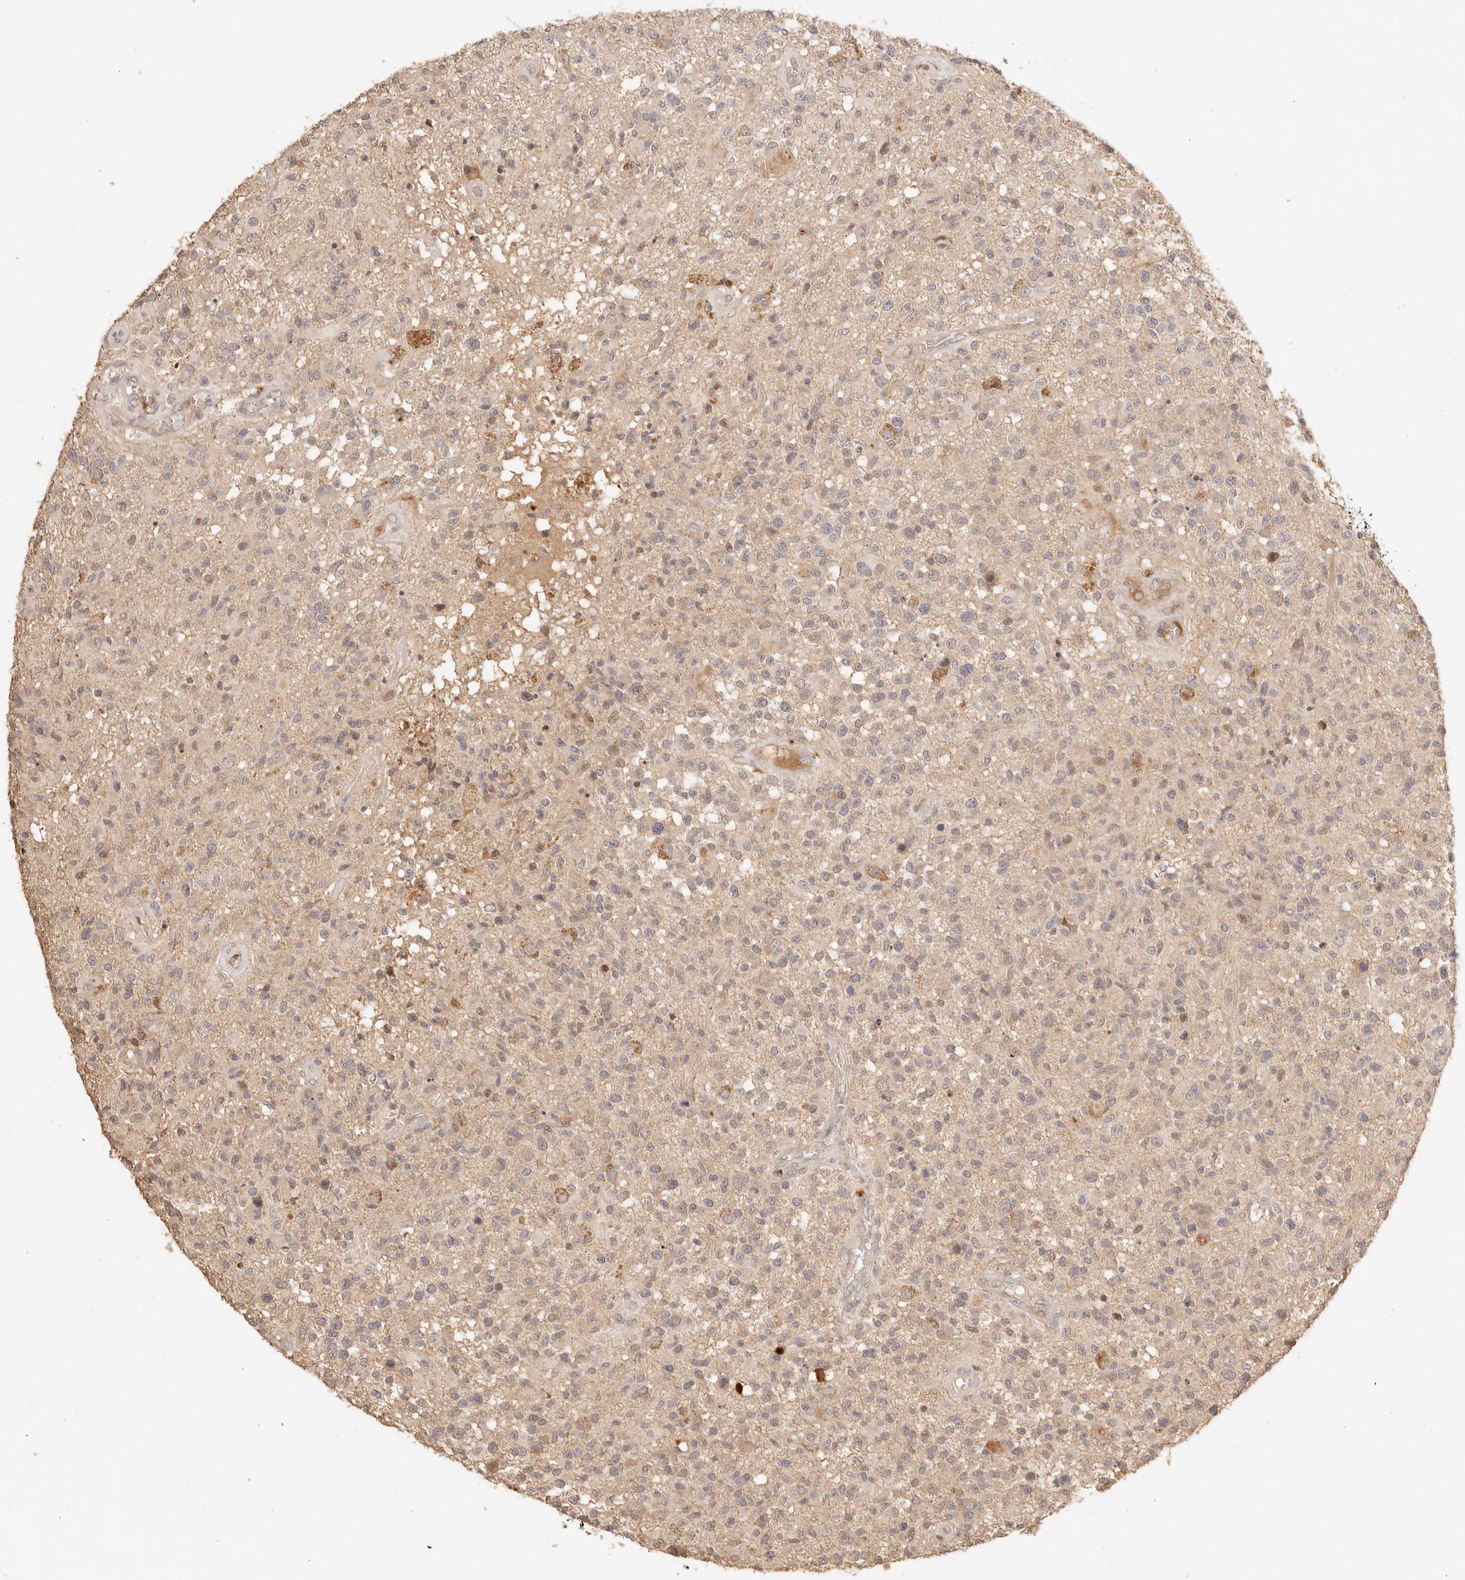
{"staining": {"intensity": "weak", "quantity": "25%-75%", "location": "cytoplasmic/membranous"}, "tissue": "glioma", "cell_type": "Tumor cells", "image_type": "cancer", "snomed": [{"axis": "morphology", "description": "Glioma, malignant, High grade"}, {"axis": "morphology", "description": "Glioblastoma, NOS"}, {"axis": "topography", "description": "Brain"}], "caption": "Weak cytoplasmic/membranous staining is identified in about 25%-75% of tumor cells in glioma.", "gene": "PHLDA3", "patient": {"sex": "male", "age": 60}}